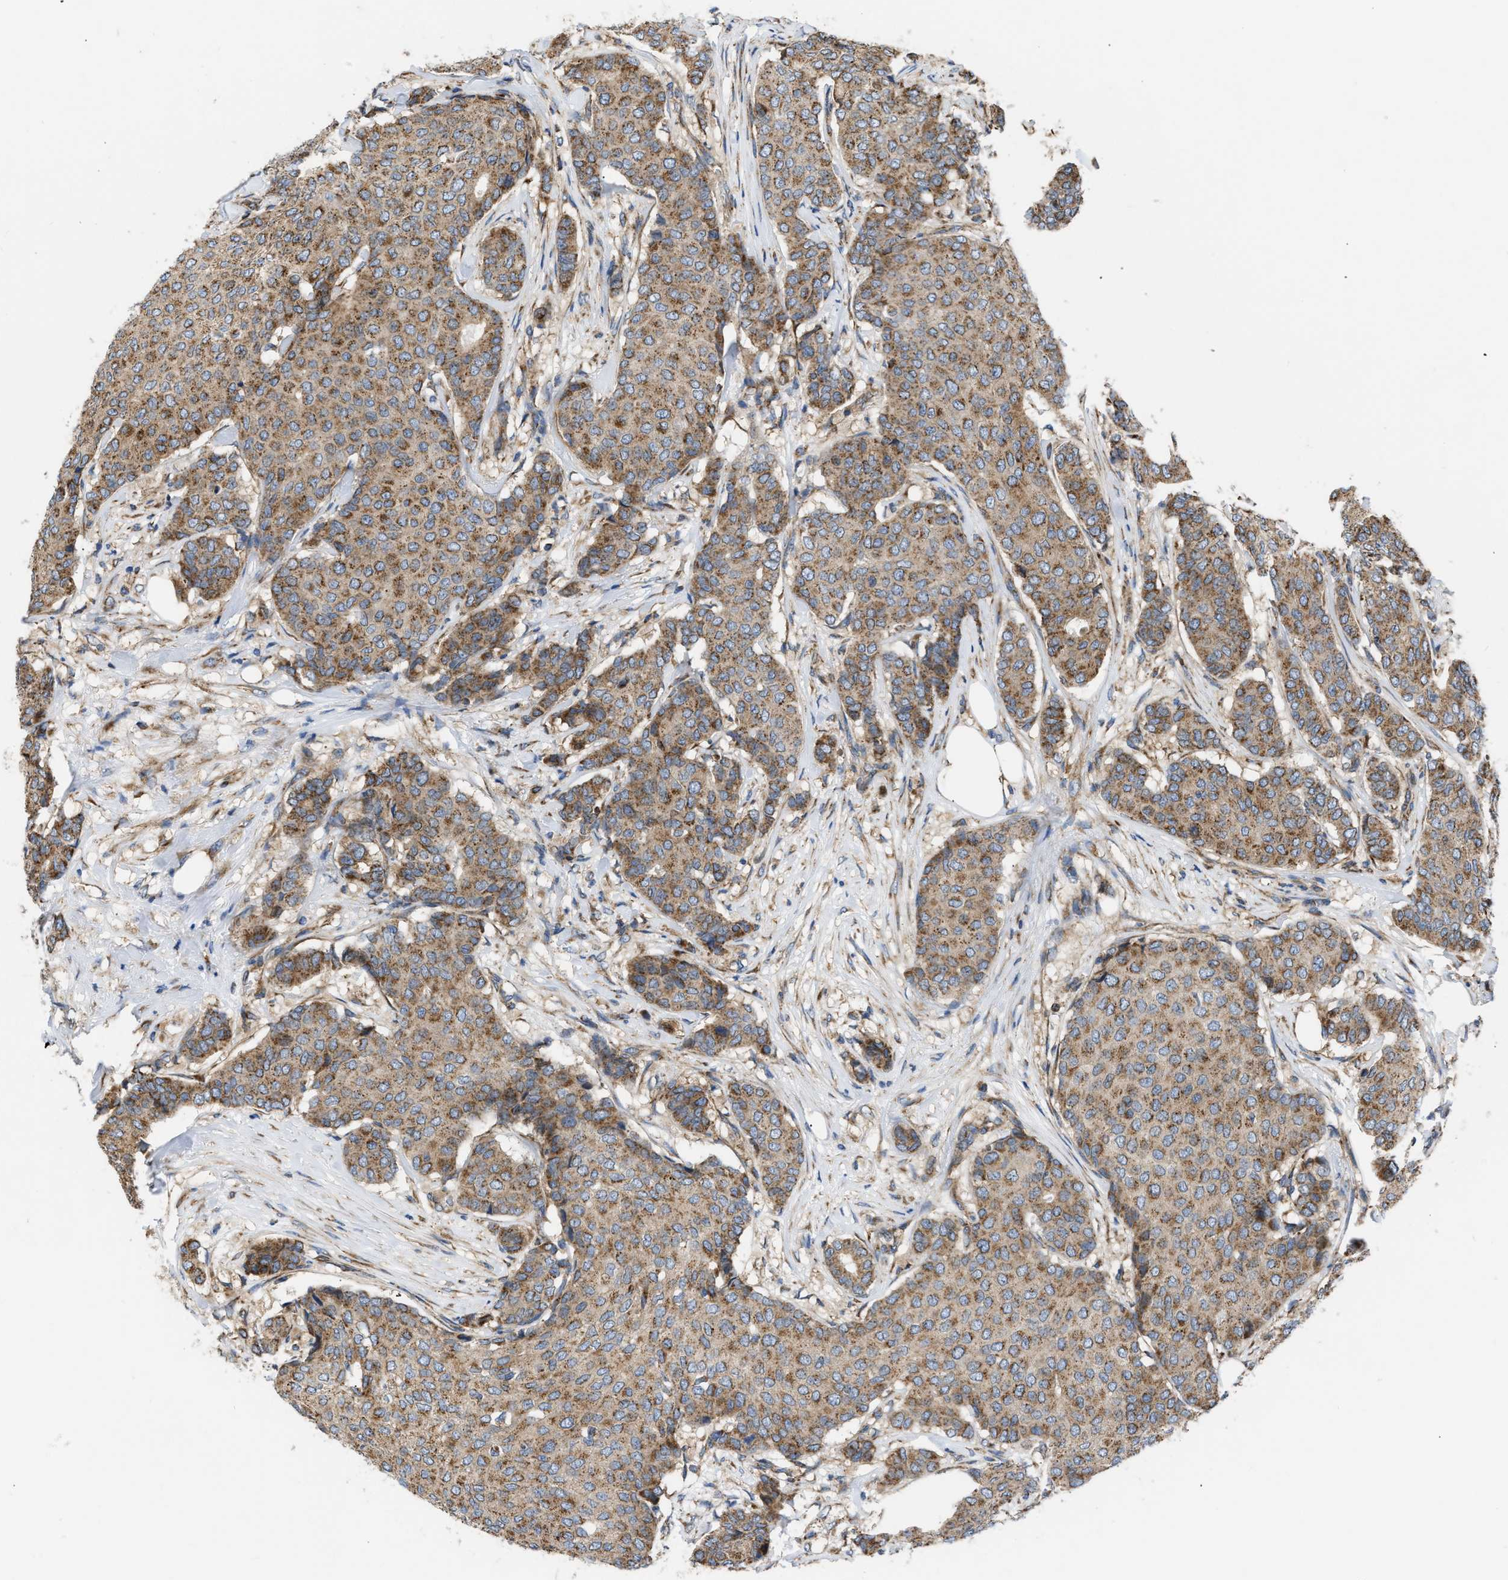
{"staining": {"intensity": "moderate", "quantity": ">75%", "location": "cytoplasmic/membranous"}, "tissue": "breast cancer", "cell_type": "Tumor cells", "image_type": "cancer", "snomed": [{"axis": "morphology", "description": "Duct carcinoma"}, {"axis": "topography", "description": "Breast"}], "caption": "Breast invasive ductal carcinoma stained with IHC shows moderate cytoplasmic/membranous staining in about >75% of tumor cells. The protein is stained brown, and the nuclei are stained in blue (DAB IHC with brightfield microscopy, high magnification).", "gene": "OPTN", "patient": {"sex": "female", "age": 75}}